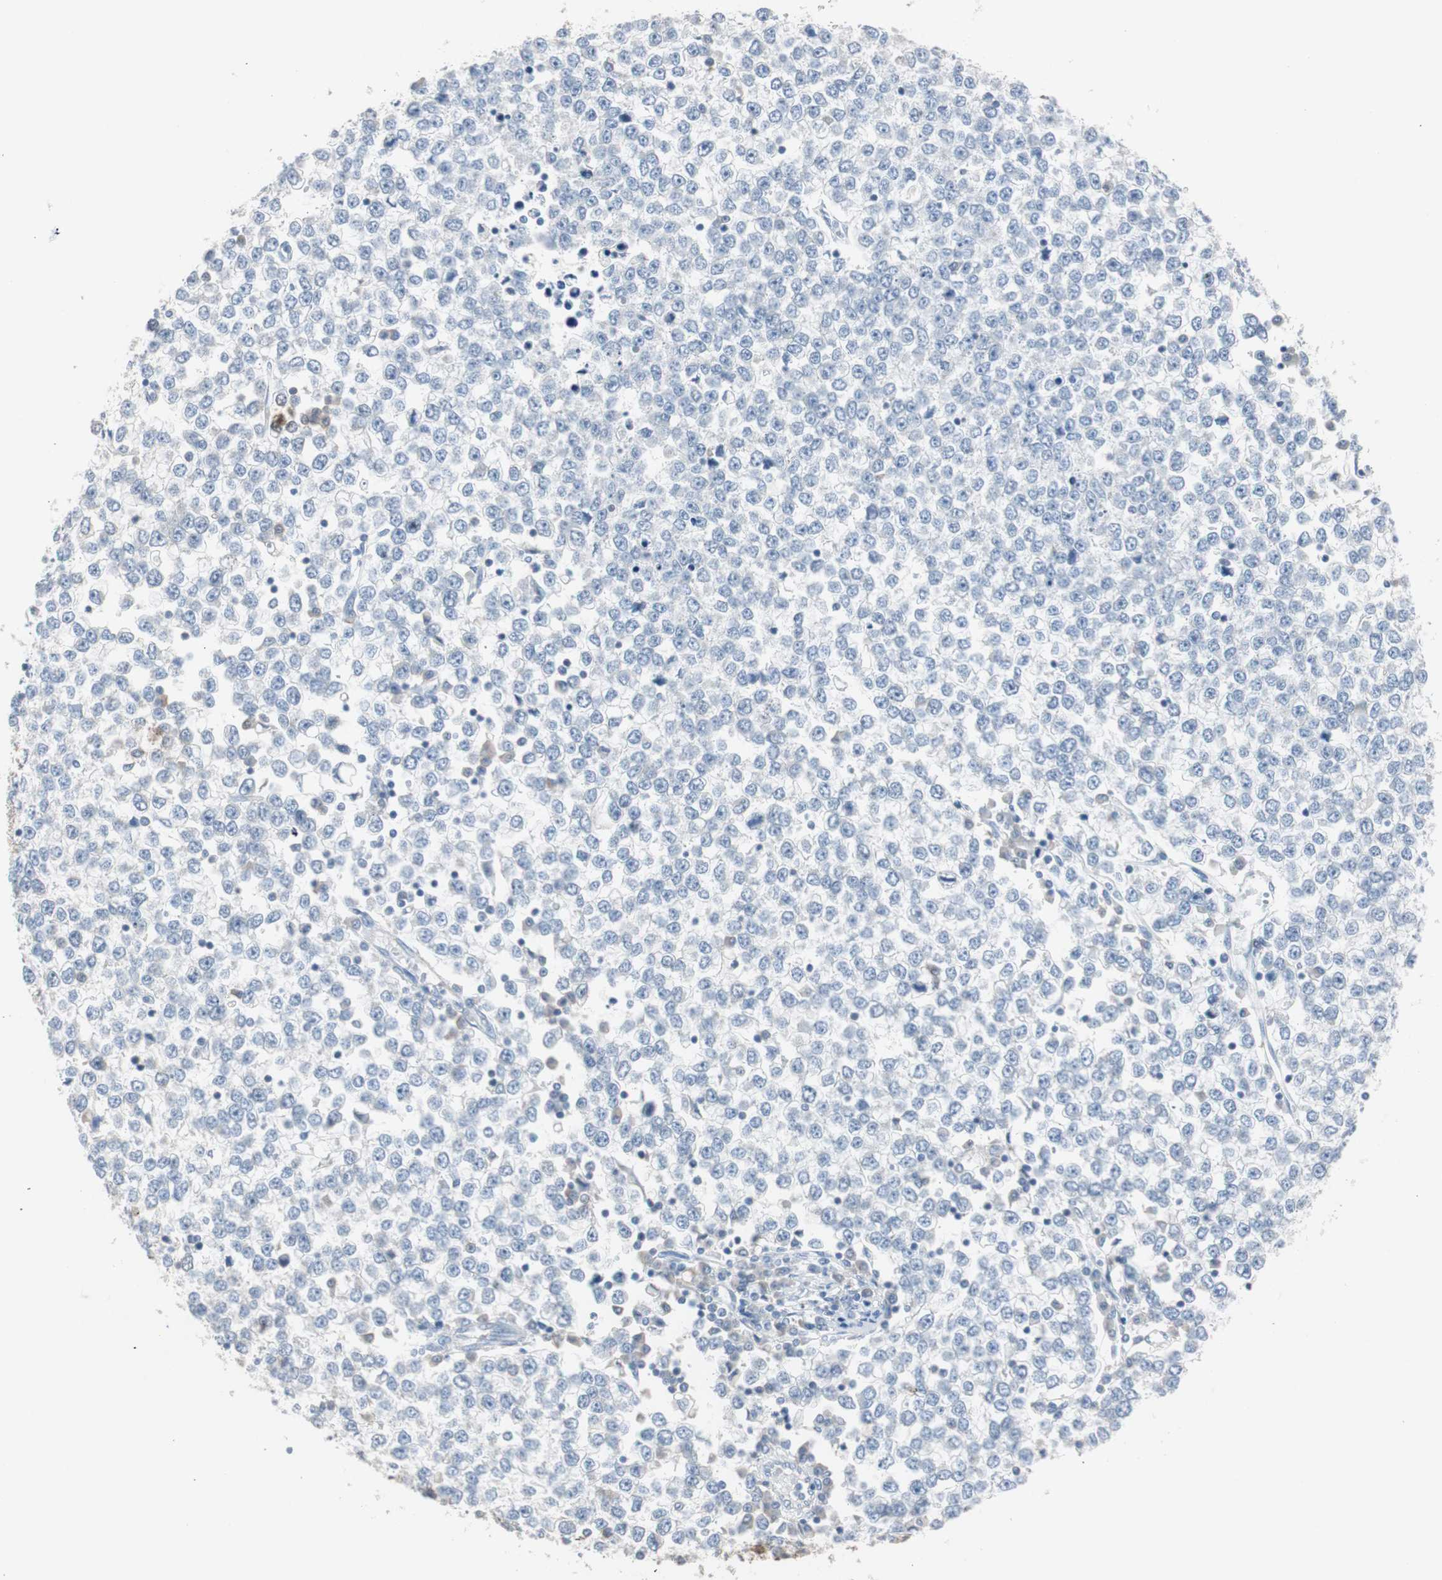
{"staining": {"intensity": "negative", "quantity": "none", "location": "none"}, "tissue": "testis cancer", "cell_type": "Tumor cells", "image_type": "cancer", "snomed": [{"axis": "morphology", "description": "Seminoma, NOS"}, {"axis": "topography", "description": "Testis"}], "caption": "Testis cancer was stained to show a protein in brown. There is no significant expression in tumor cells. Brightfield microscopy of IHC stained with DAB (brown) and hematoxylin (blue), captured at high magnification.", "gene": "TK1", "patient": {"sex": "male", "age": 65}}